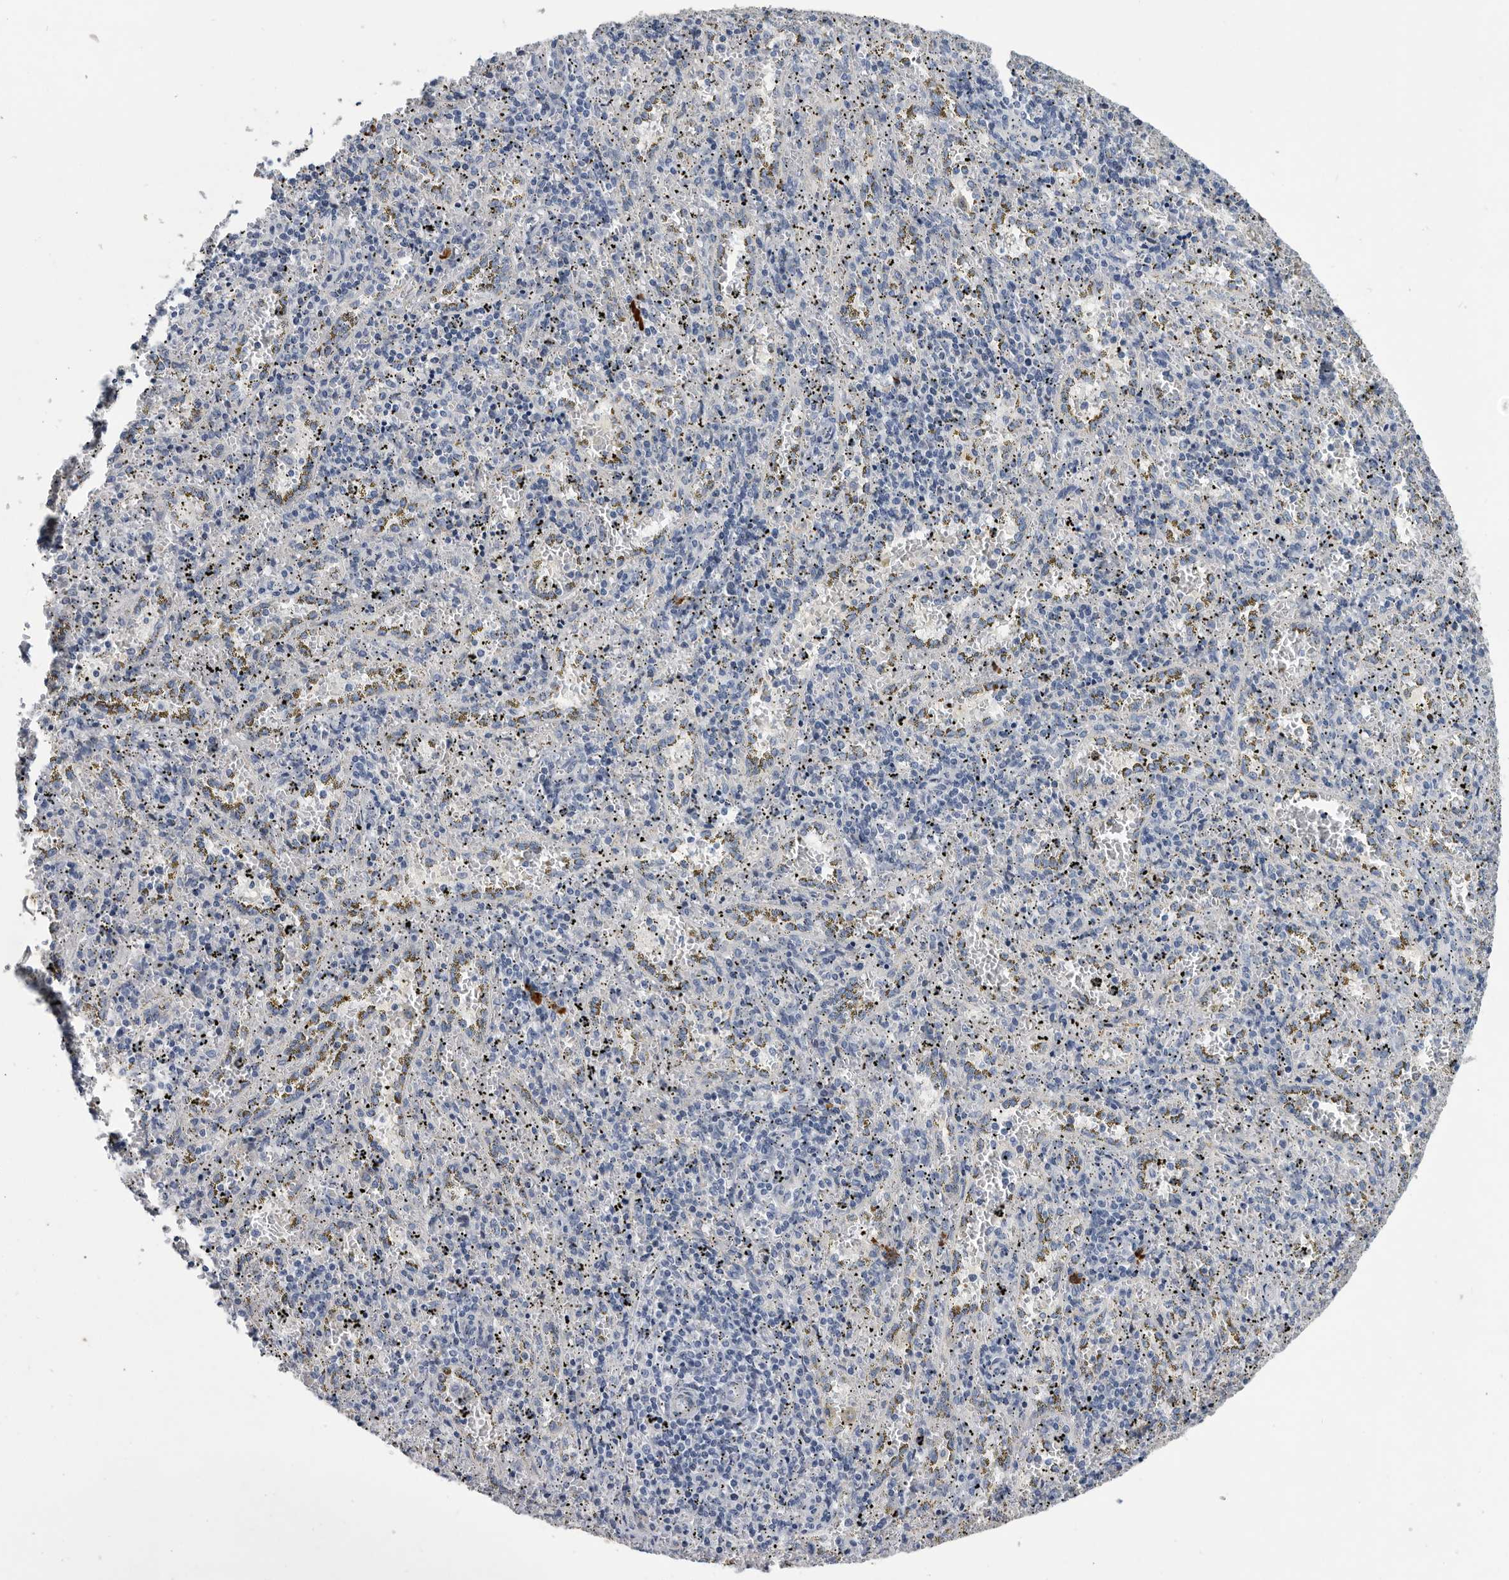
{"staining": {"intensity": "negative", "quantity": "none", "location": "none"}, "tissue": "spleen", "cell_type": "Cells in red pulp", "image_type": "normal", "snomed": [{"axis": "morphology", "description": "Normal tissue, NOS"}, {"axis": "topography", "description": "Spleen"}], "caption": "Immunohistochemistry (IHC) histopathology image of benign spleen: human spleen stained with DAB (3,3'-diaminobenzidine) demonstrates no significant protein staining in cells in red pulp. (Brightfield microscopy of DAB immunohistochemistry (IHC) at high magnification).", "gene": "BTBD6", "patient": {"sex": "male", "age": 11}}